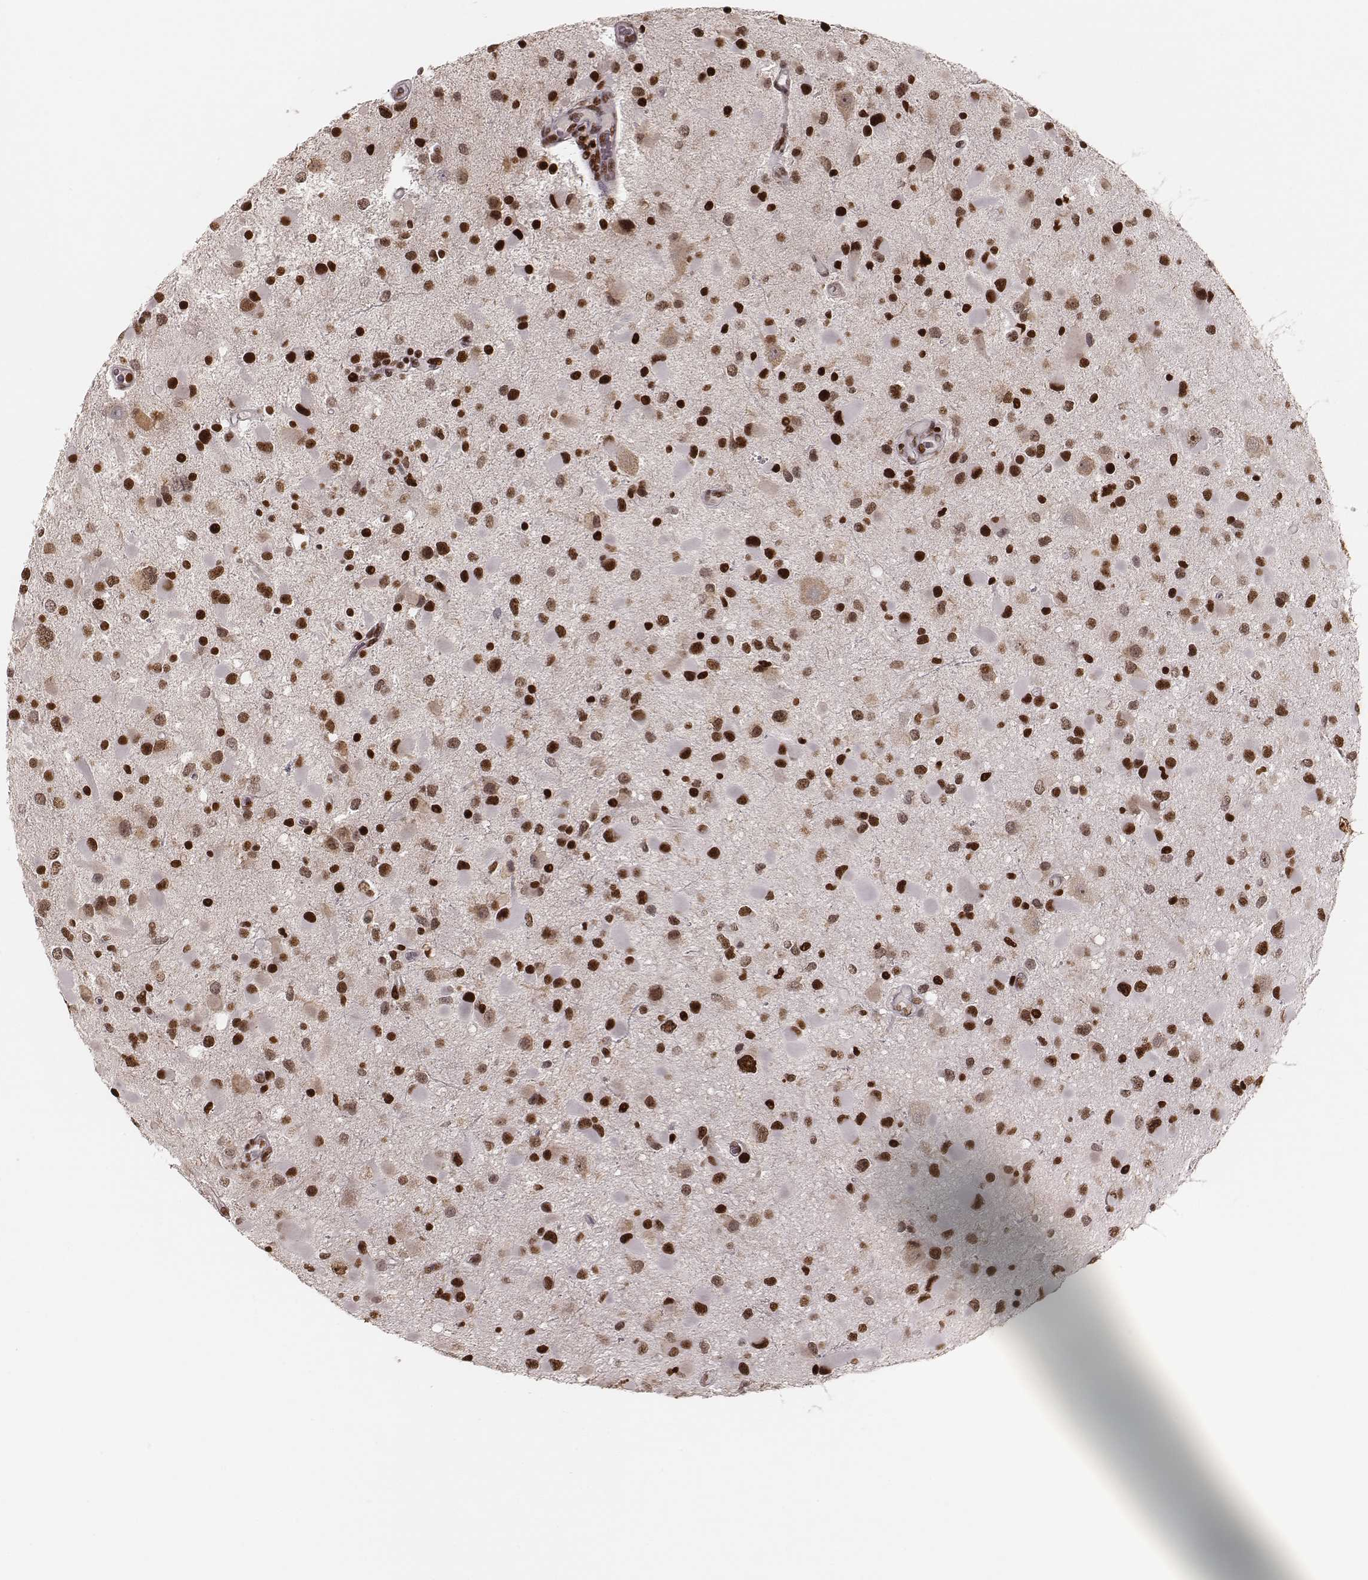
{"staining": {"intensity": "strong", "quantity": ">75%", "location": "nuclear"}, "tissue": "glioma", "cell_type": "Tumor cells", "image_type": "cancer", "snomed": [{"axis": "morphology", "description": "Glioma, malignant, Low grade"}, {"axis": "topography", "description": "Brain"}], "caption": "Immunohistochemical staining of low-grade glioma (malignant) displays high levels of strong nuclear expression in approximately >75% of tumor cells.", "gene": "PARP1", "patient": {"sex": "female", "age": 32}}